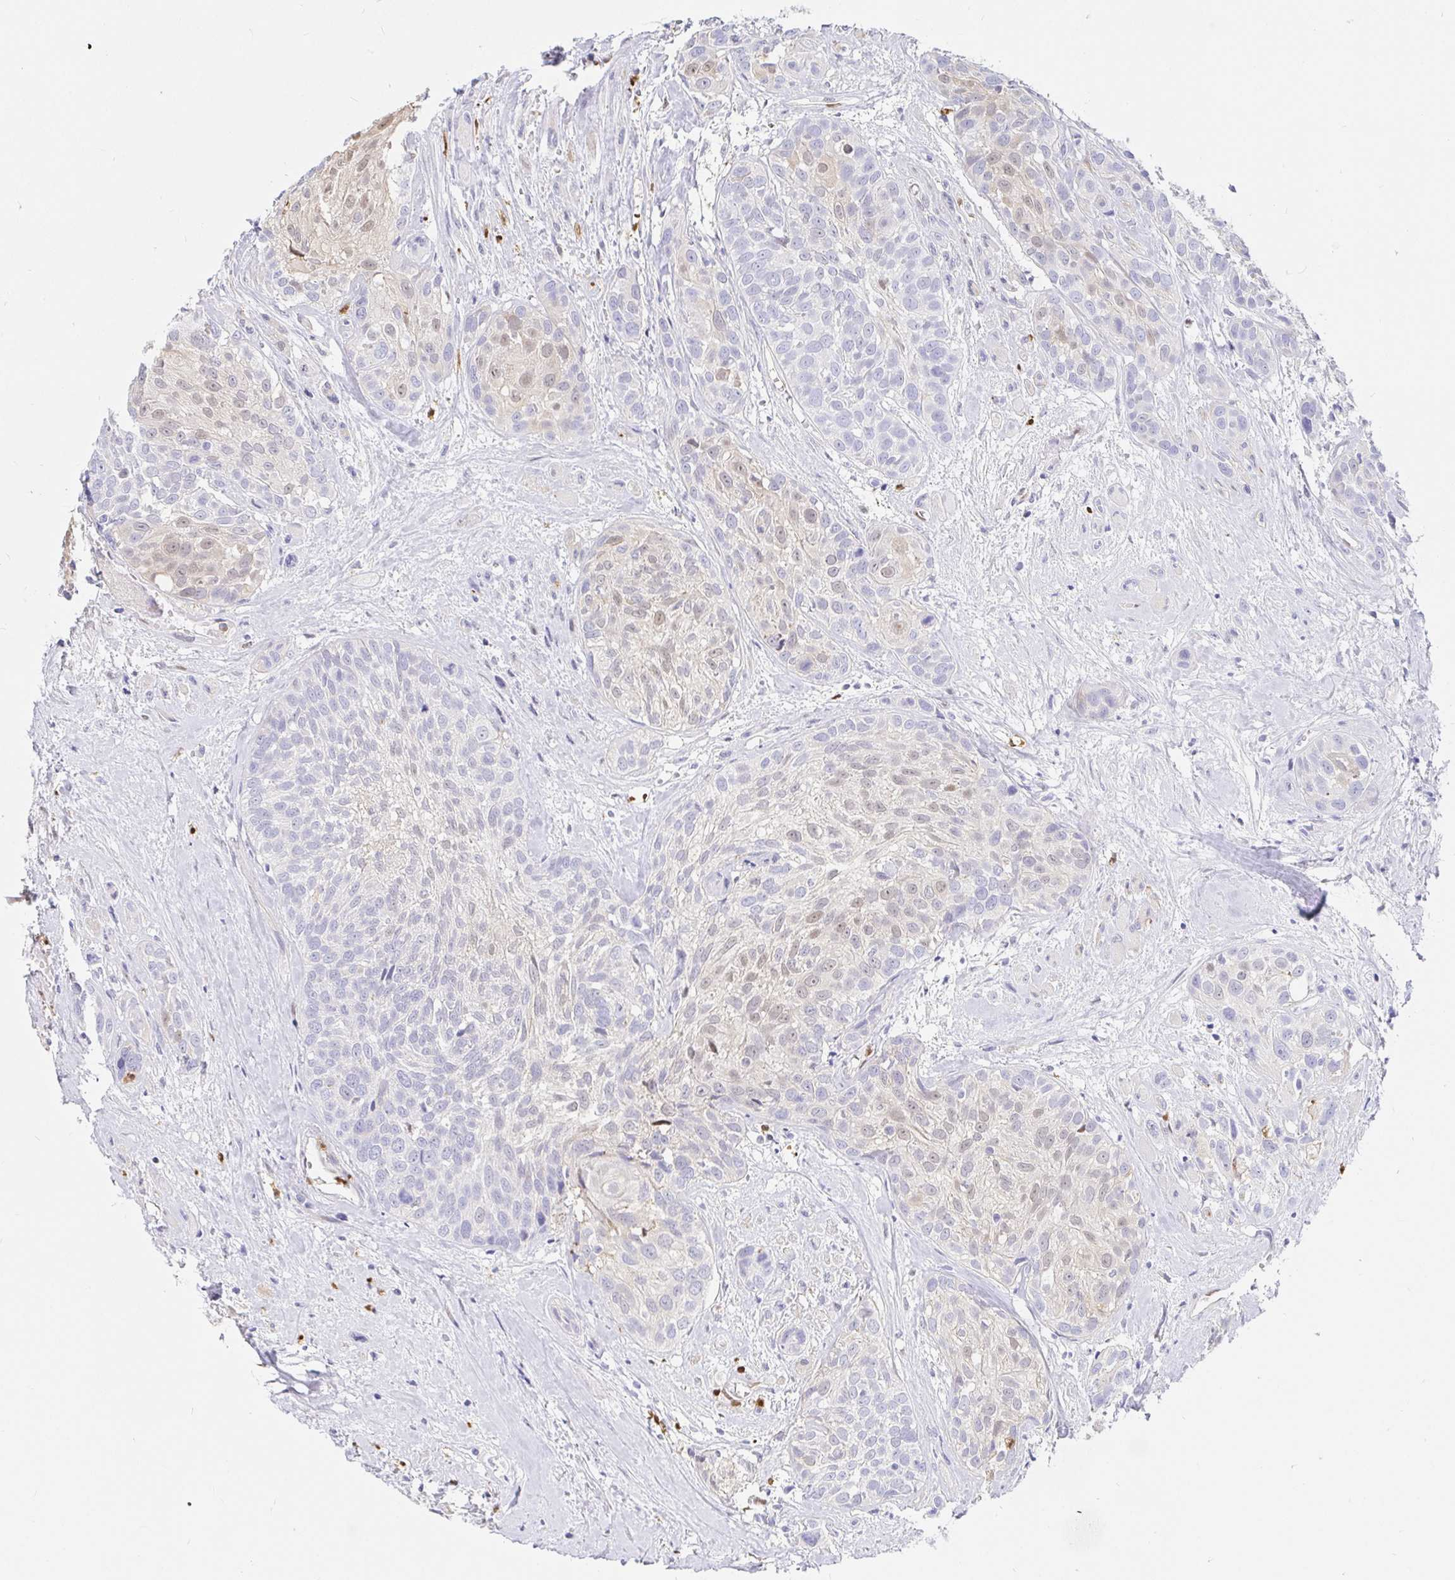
{"staining": {"intensity": "weak", "quantity": "<25%", "location": "nuclear"}, "tissue": "head and neck cancer", "cell_type": "Tumor cells", "image_type": "cancer", "snomed": [{"axis": "morphology", "description": "Squamous cell carcinoma, NOS"}, {"axis": "topography", "description": "Head-Neck"}], "caption": "A photomicrograph of head and neck cancer stained for a protein shows no brown staining in tumor cells.", "gene": "HINFP", "patient": {"sex": "female", "age": 50}}